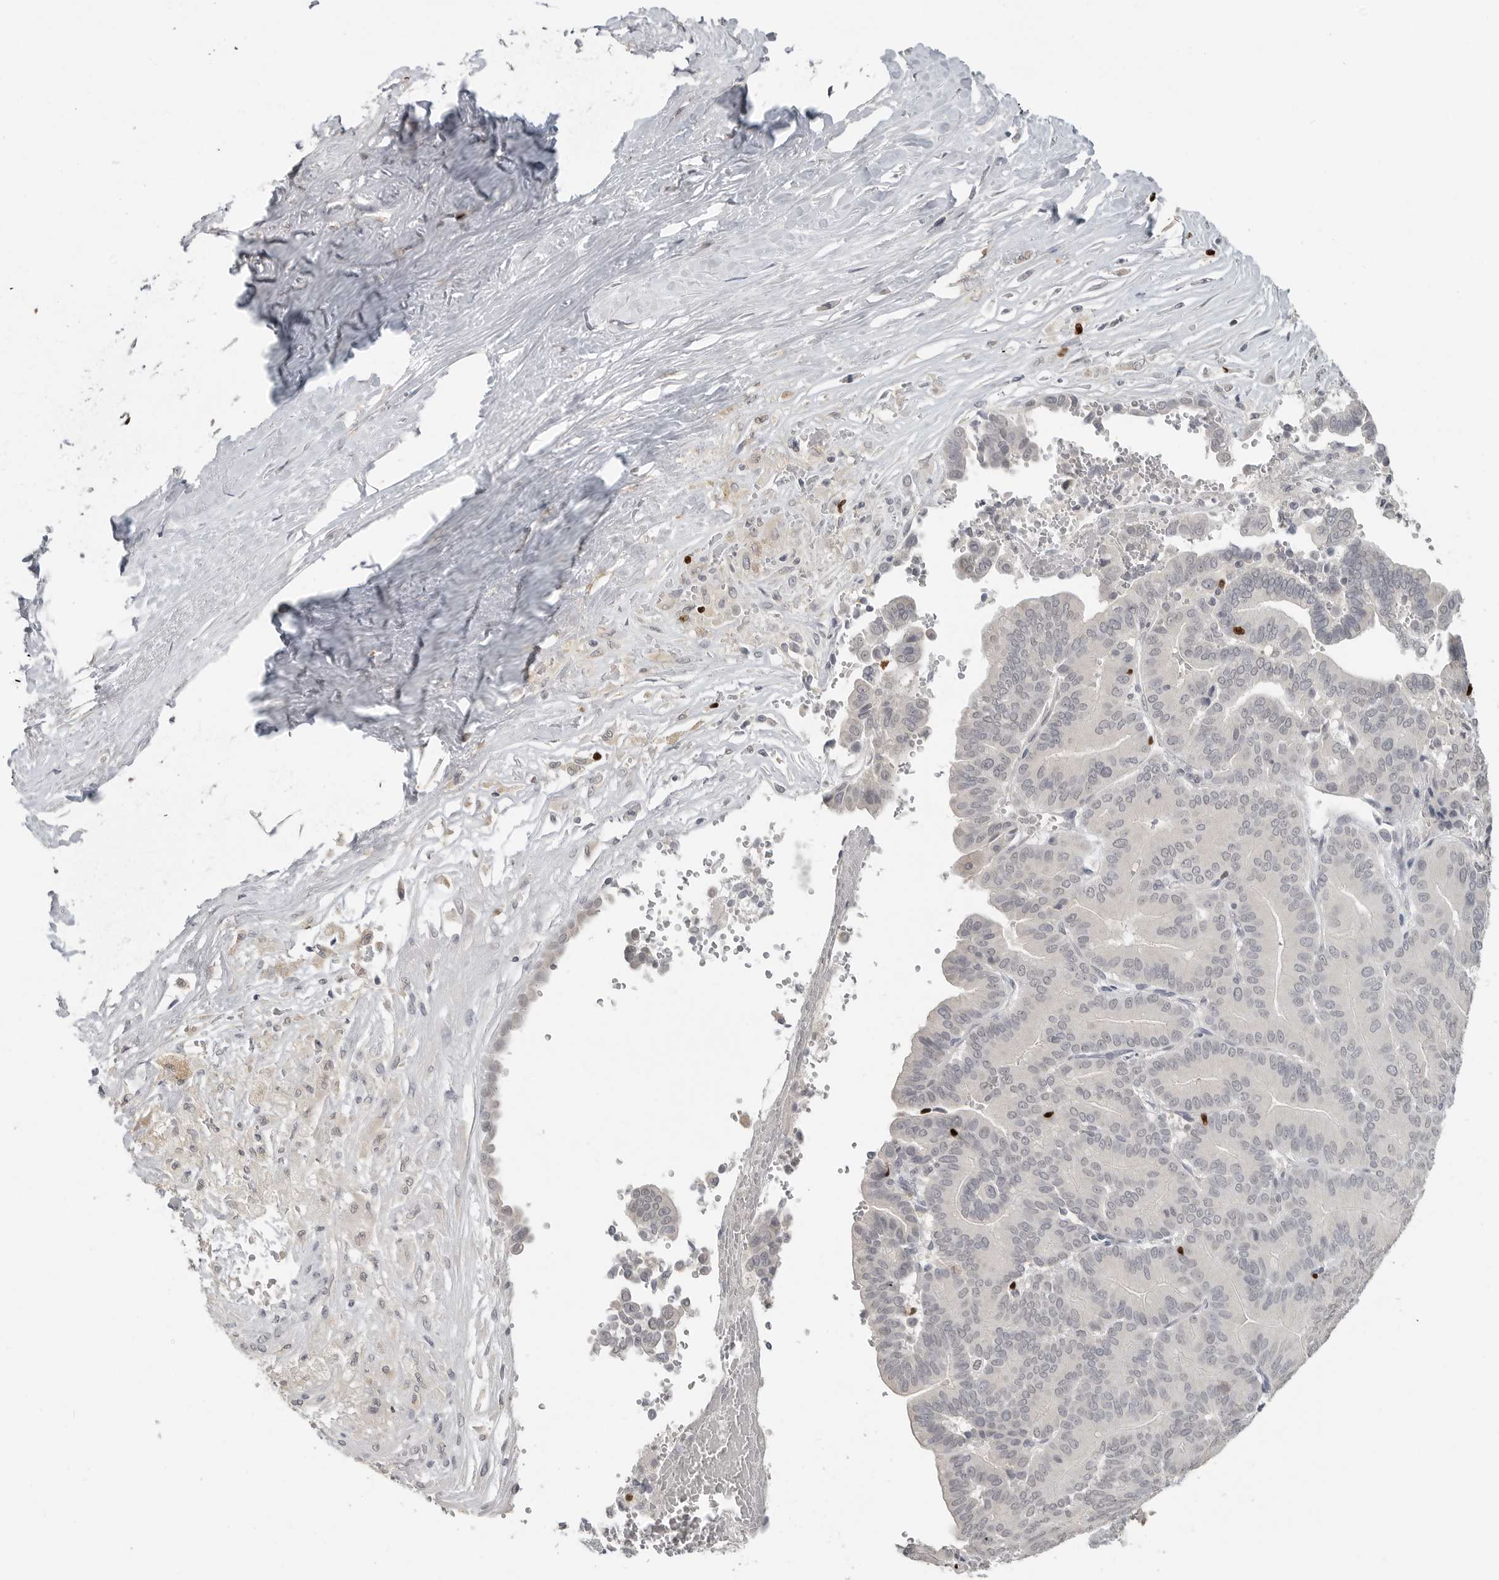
{"staining": {"intensity": "negative", "quantity": "none", "location": "none"}, "tissue": "liver cancer", "cell_type": "Tumor cells", "image_type": "cancer", "snomed": [{"axis": "morphology", "description": "Cholangiocarcinoma"}, {"axis": "topography", "description": "Liver"}], "caption": "Tumor cells are negative for brown protein staining in cholangiocarcinoma (liver).", "gene": "FOXP3", "patient": {"sex": "female", "age": 75}}